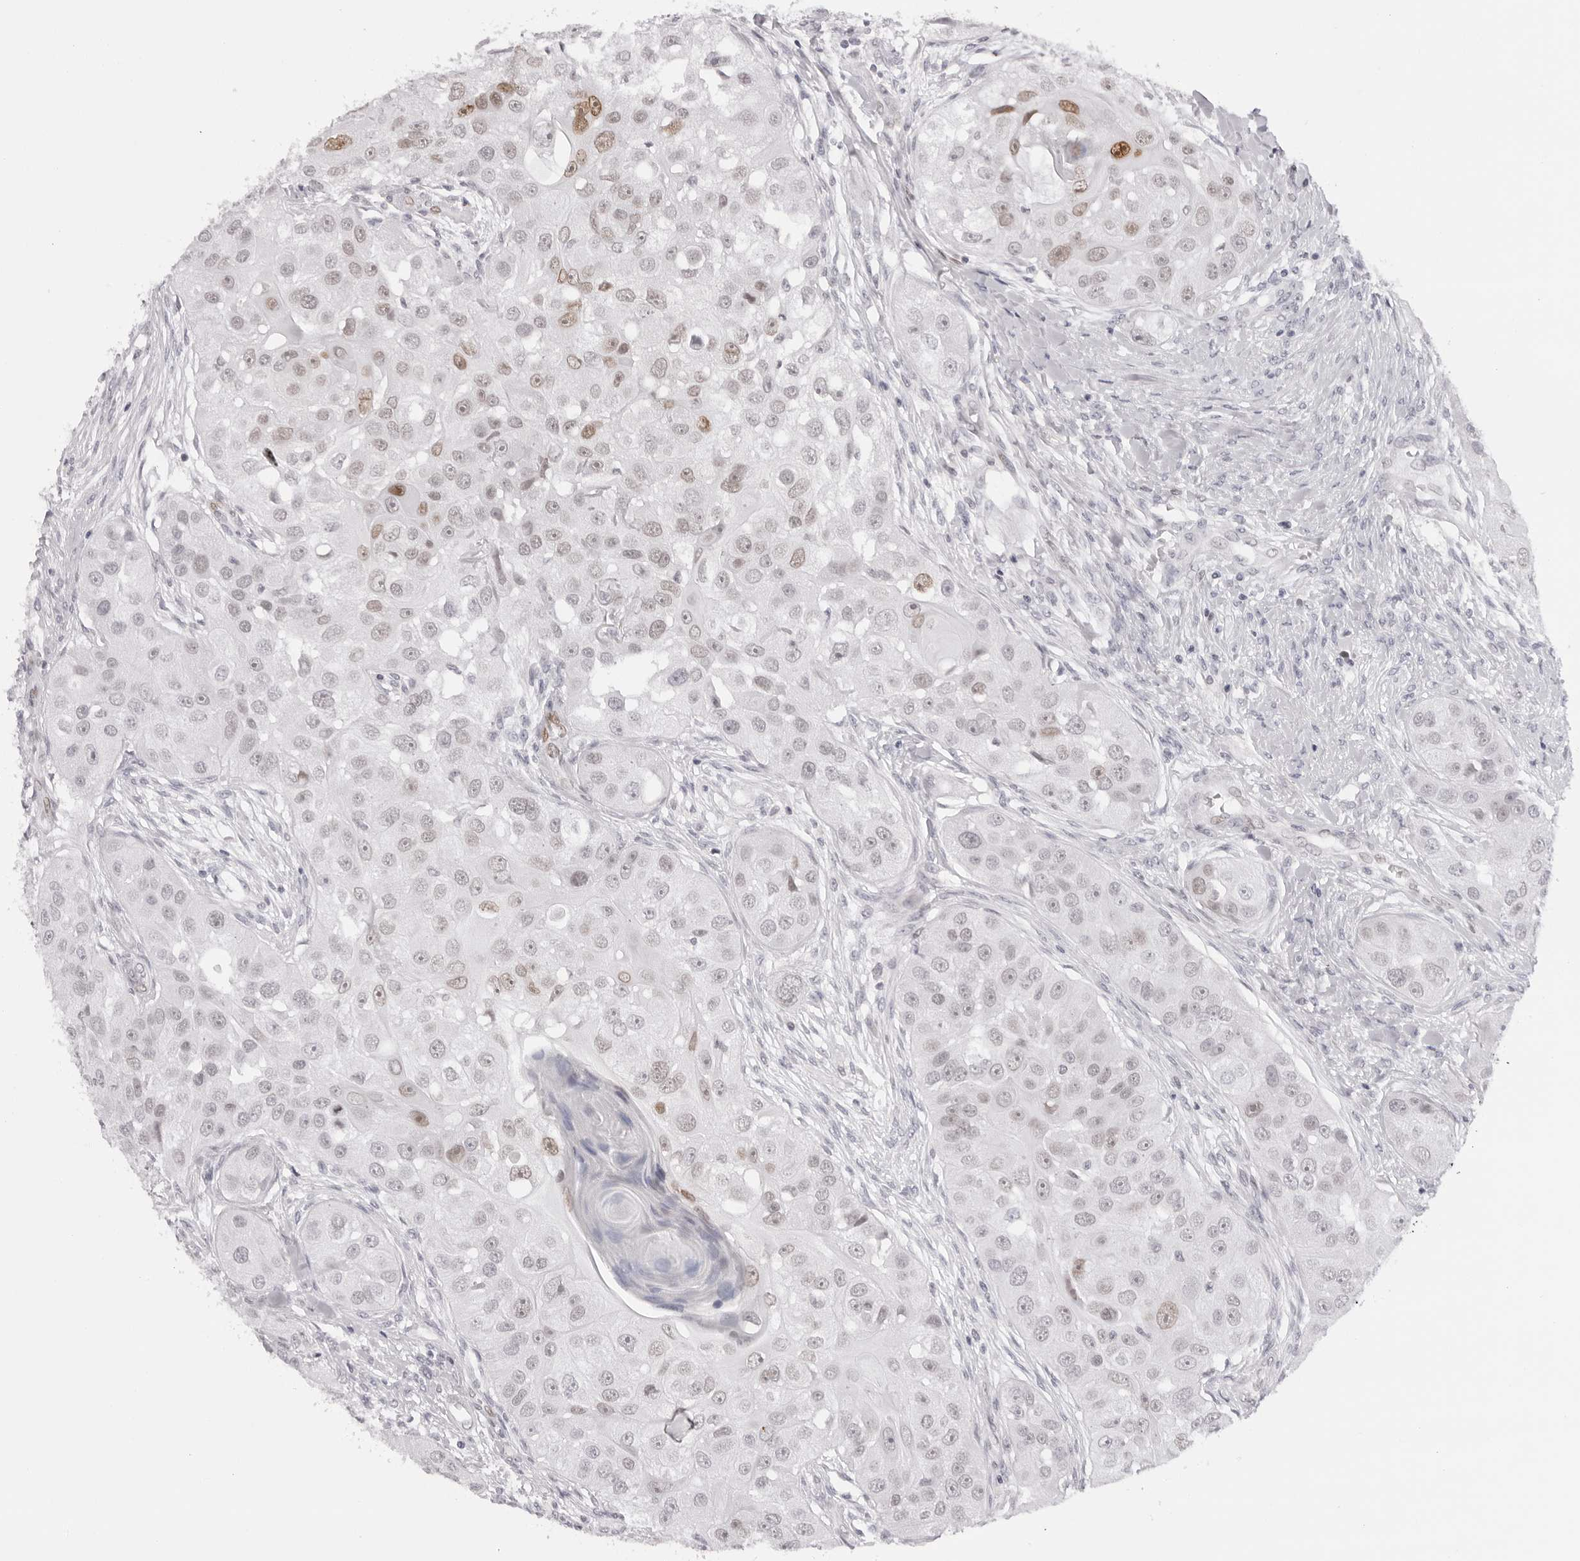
{"staining": {"intensity": "moderate", "quantity": "<25%", "location": "nuclear"}, "tissue": "head and neck cancer", "cell_type": "Tumor cells", "image_type": "cancer", "snomed": [{"axis": "morphology", "description": "Normal tissue, NOS"}, {"axis": "morphology", "description": "Squamous cell carcinoma, NOS"}, {"axis": "topography", "description": "Skeletal muscle"}, {"axis": "topography", "description": "Head-Neck"}], "caption": "This image reveals IHC staining of human squamous cell carcinoma (head and neck), with low moderate nuclear expression in about <25% of tumor cells.", "gene": "MAFK", "patient": {"sex": "male", "age": 51}}